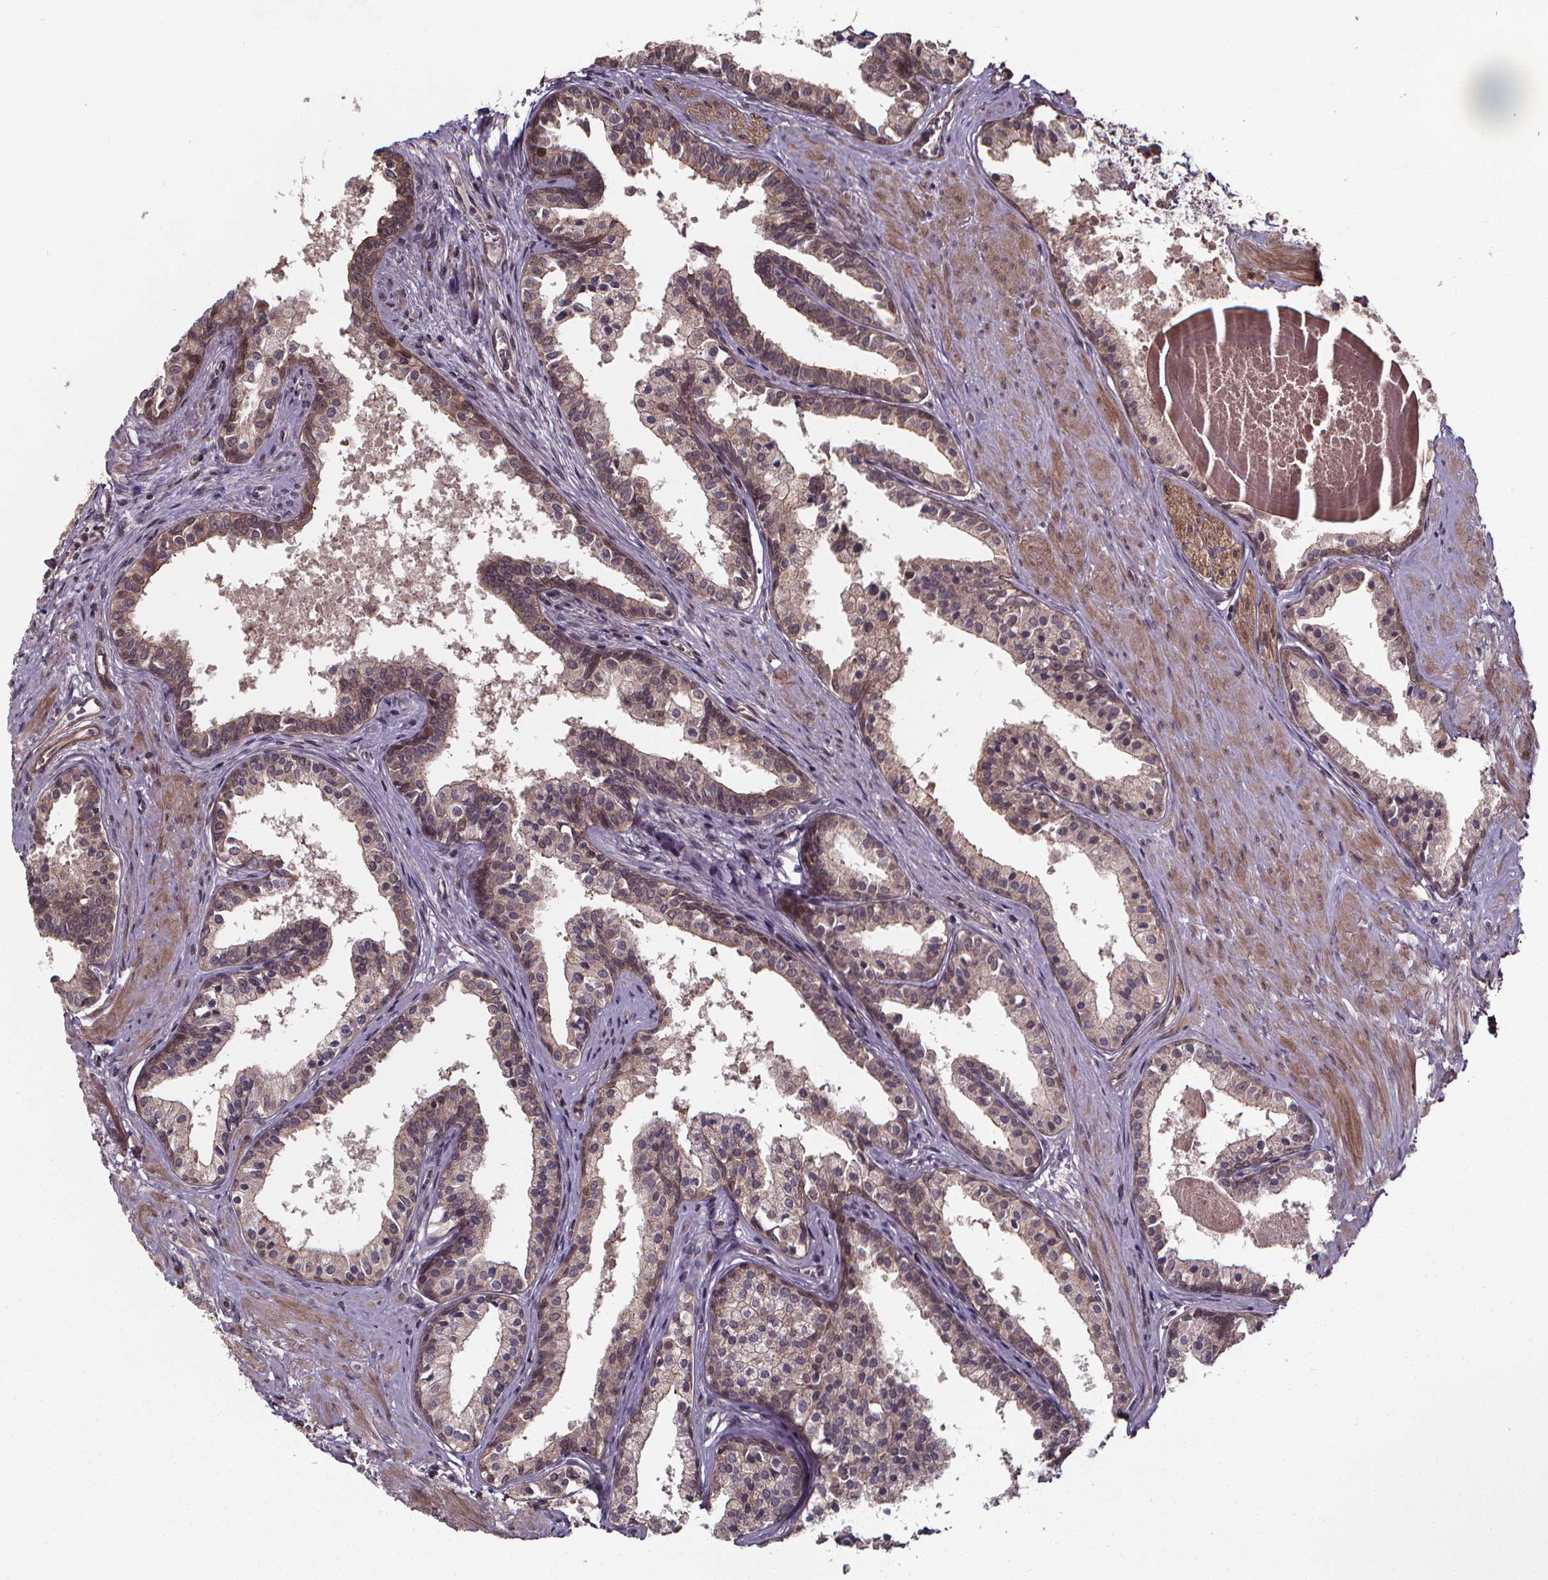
{"staining": {"intensity": "weak", "quantity": "25%-75%", "location": "cytoplasmic/membranous"}, "tissue": "prostate", "cell_type": "Glandular cells", "image_type": "normal", "snomed": [{"axis": "morphology", "description": "Normal tissue, NOS"}, {"axis": "topography", "description": "Prostate"}], "caption": "Weak cytoplasmic/membranous expression for a protein is present in about 25%-75% of glandular cells of benign prostate using IHC.", "gene": "DDIT3", "patient": {"sex": "male", "age": 61}}